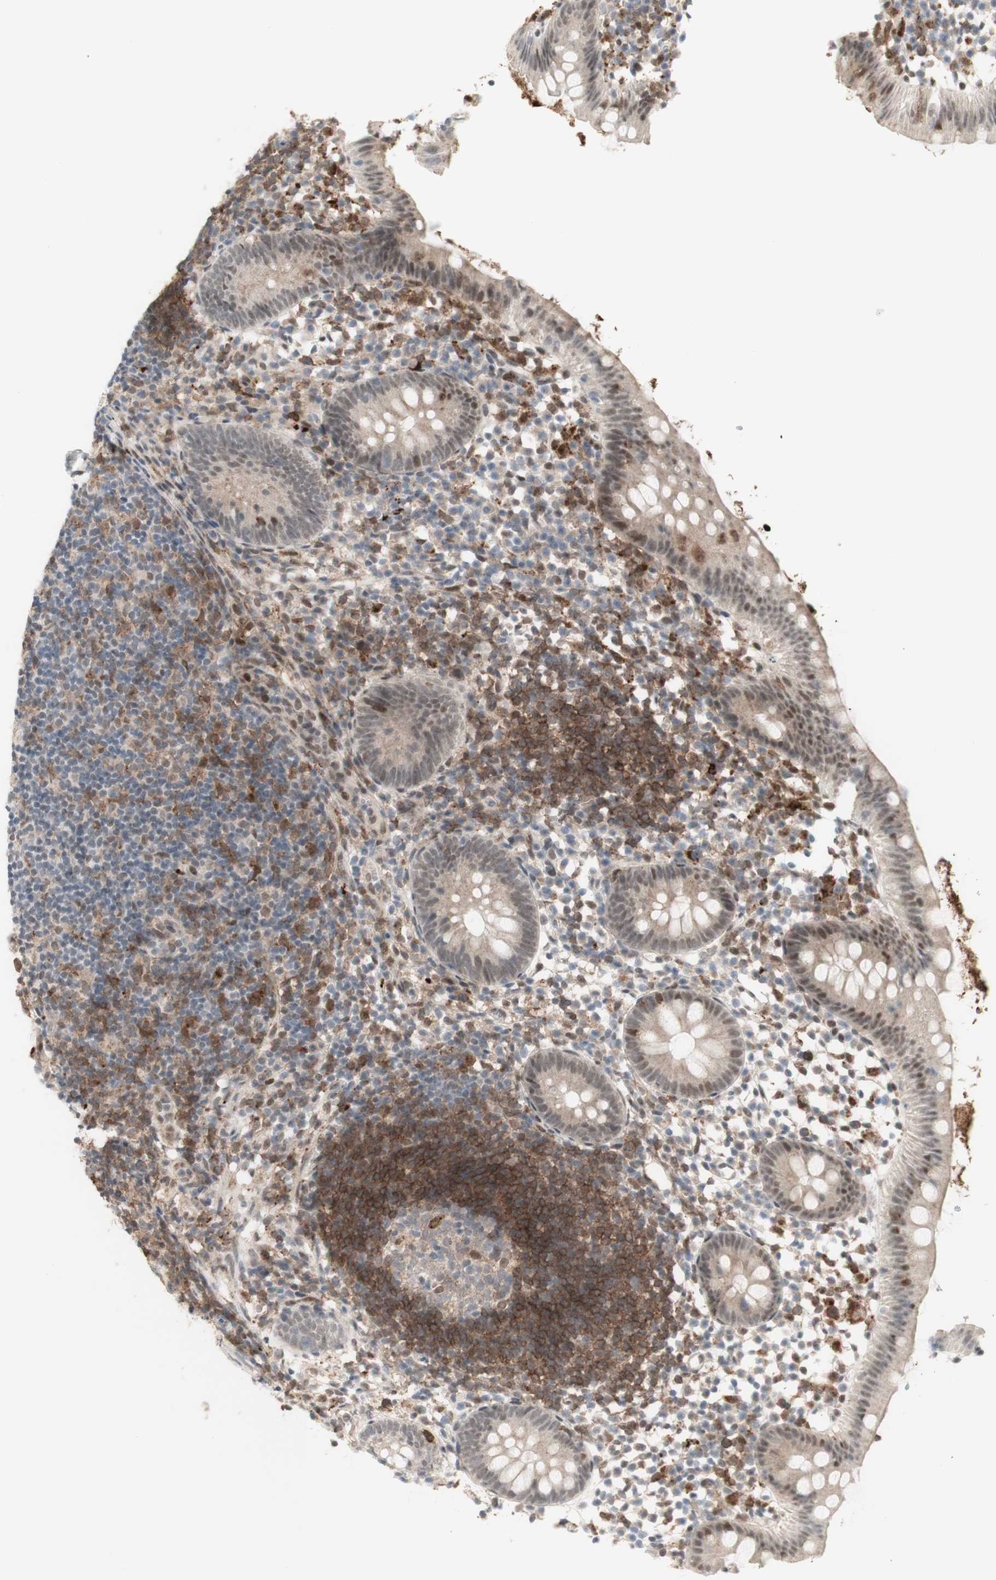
{"staining": {"intensity": "weak", "quantity": ">75%", "location": "cytoplasmic/membranous"}, "tissue": "appendix", "cell_type": "Glandular cells", "image_type": "normal", "snomed": [{"axis": "morphology", "description": "Normal tissue, NOS"}, {"axis": "topography", "description": "Appendix"}], "caption": "Protein expression analysis of normal appendix exhibits weak cytoplasmic/membranous staining in approximately >75% of glandular cells. (IHC, brightfield microscopy, high magnification).", "gene": "GAPT", "patient": {"sex": "female", "age": 20}}